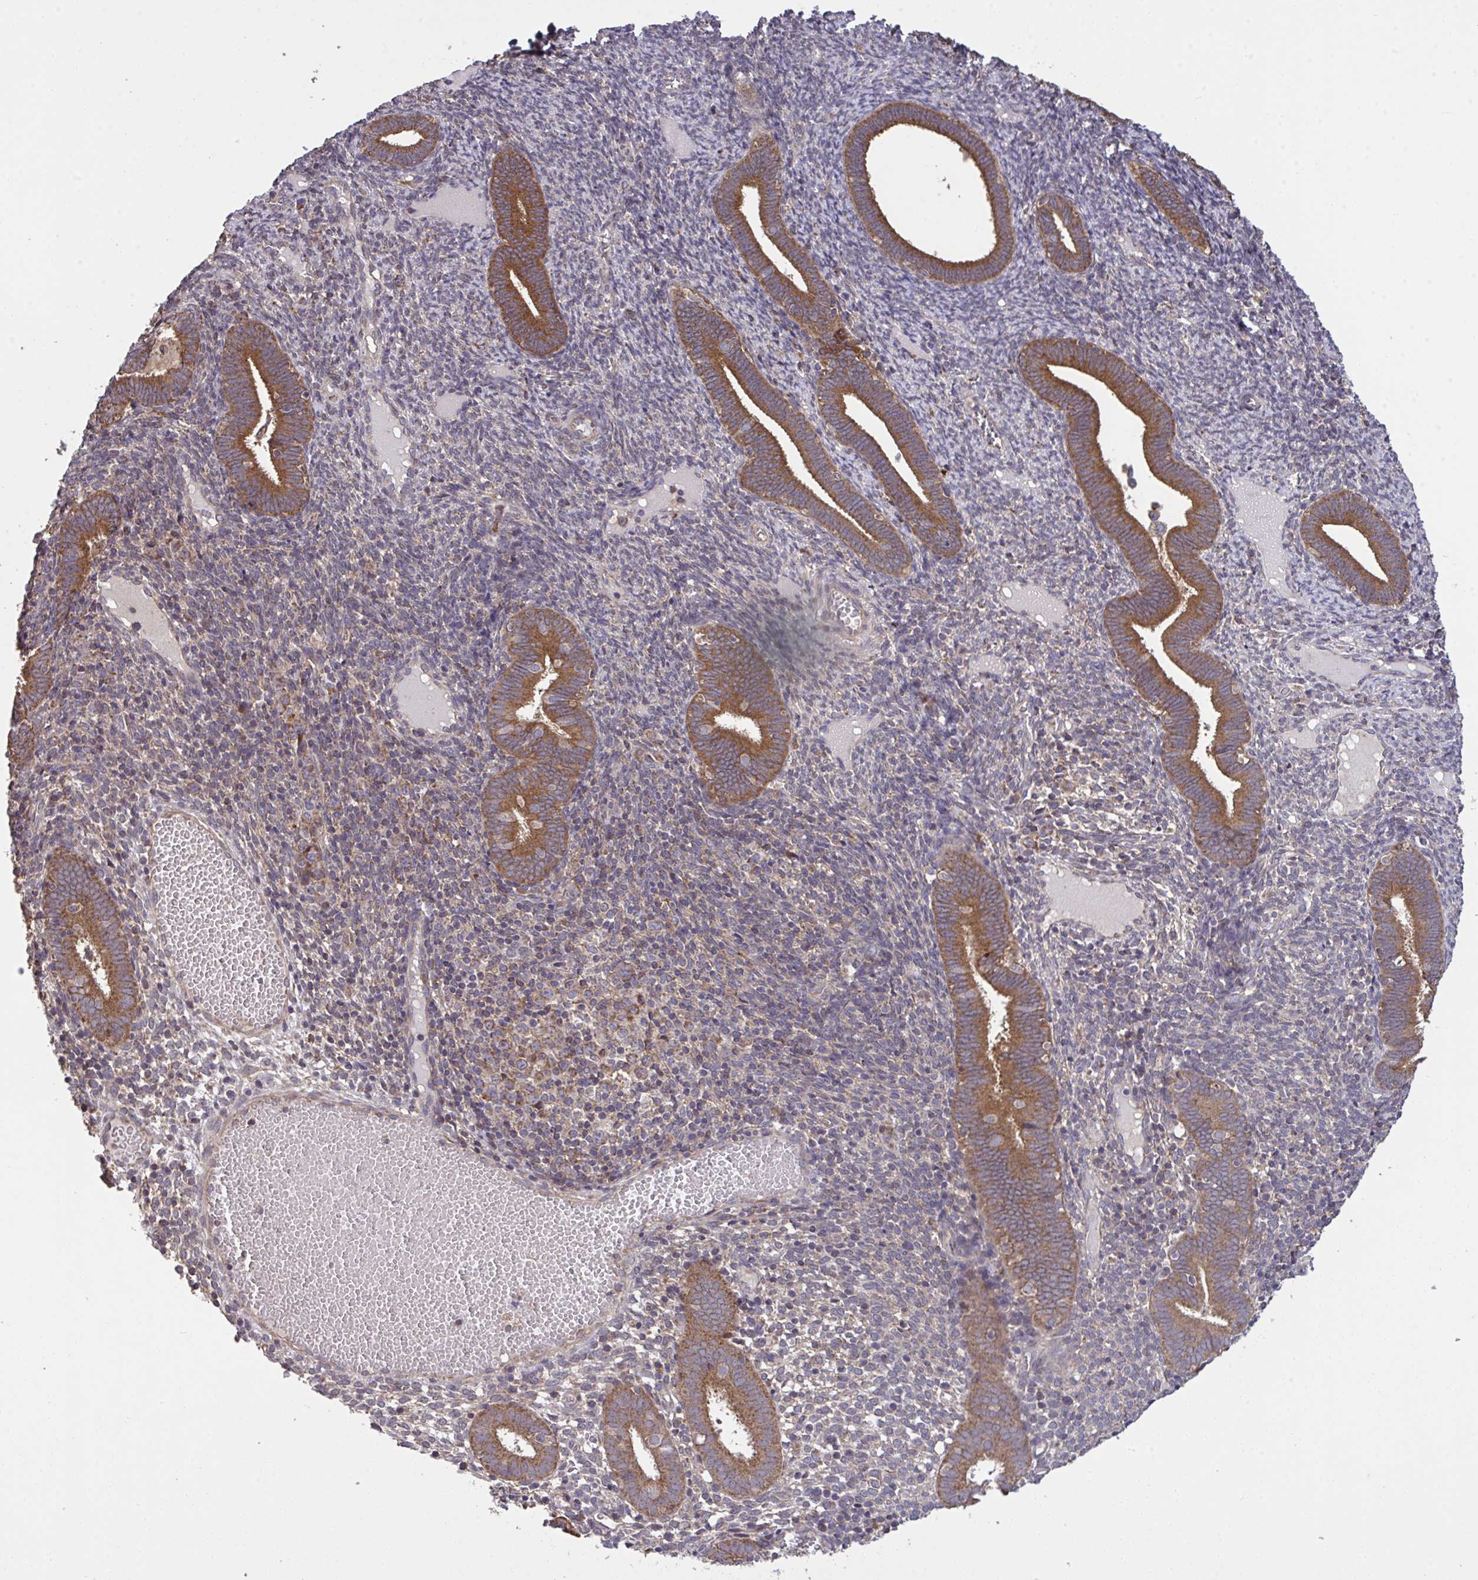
{"staining": {"intensity": "negative", "quantity": "none", "location": "none"}, "tissue": "endometrium", "cell_type": "Cells in endometrial stroma", "image_type": "normal", "snomed": [{"axis": "morphology", "description": "Normal tissue, NOS"}, {"axis": "topography", "description": "Endometrium"}], "caption": "This is an immunohistochemistry (IHC) micrograph of benign endometrium. There is no staining in cells in endometrial stroma.", "gene": "PPM1H", "patient": {"sex": "female", "age": 41}}